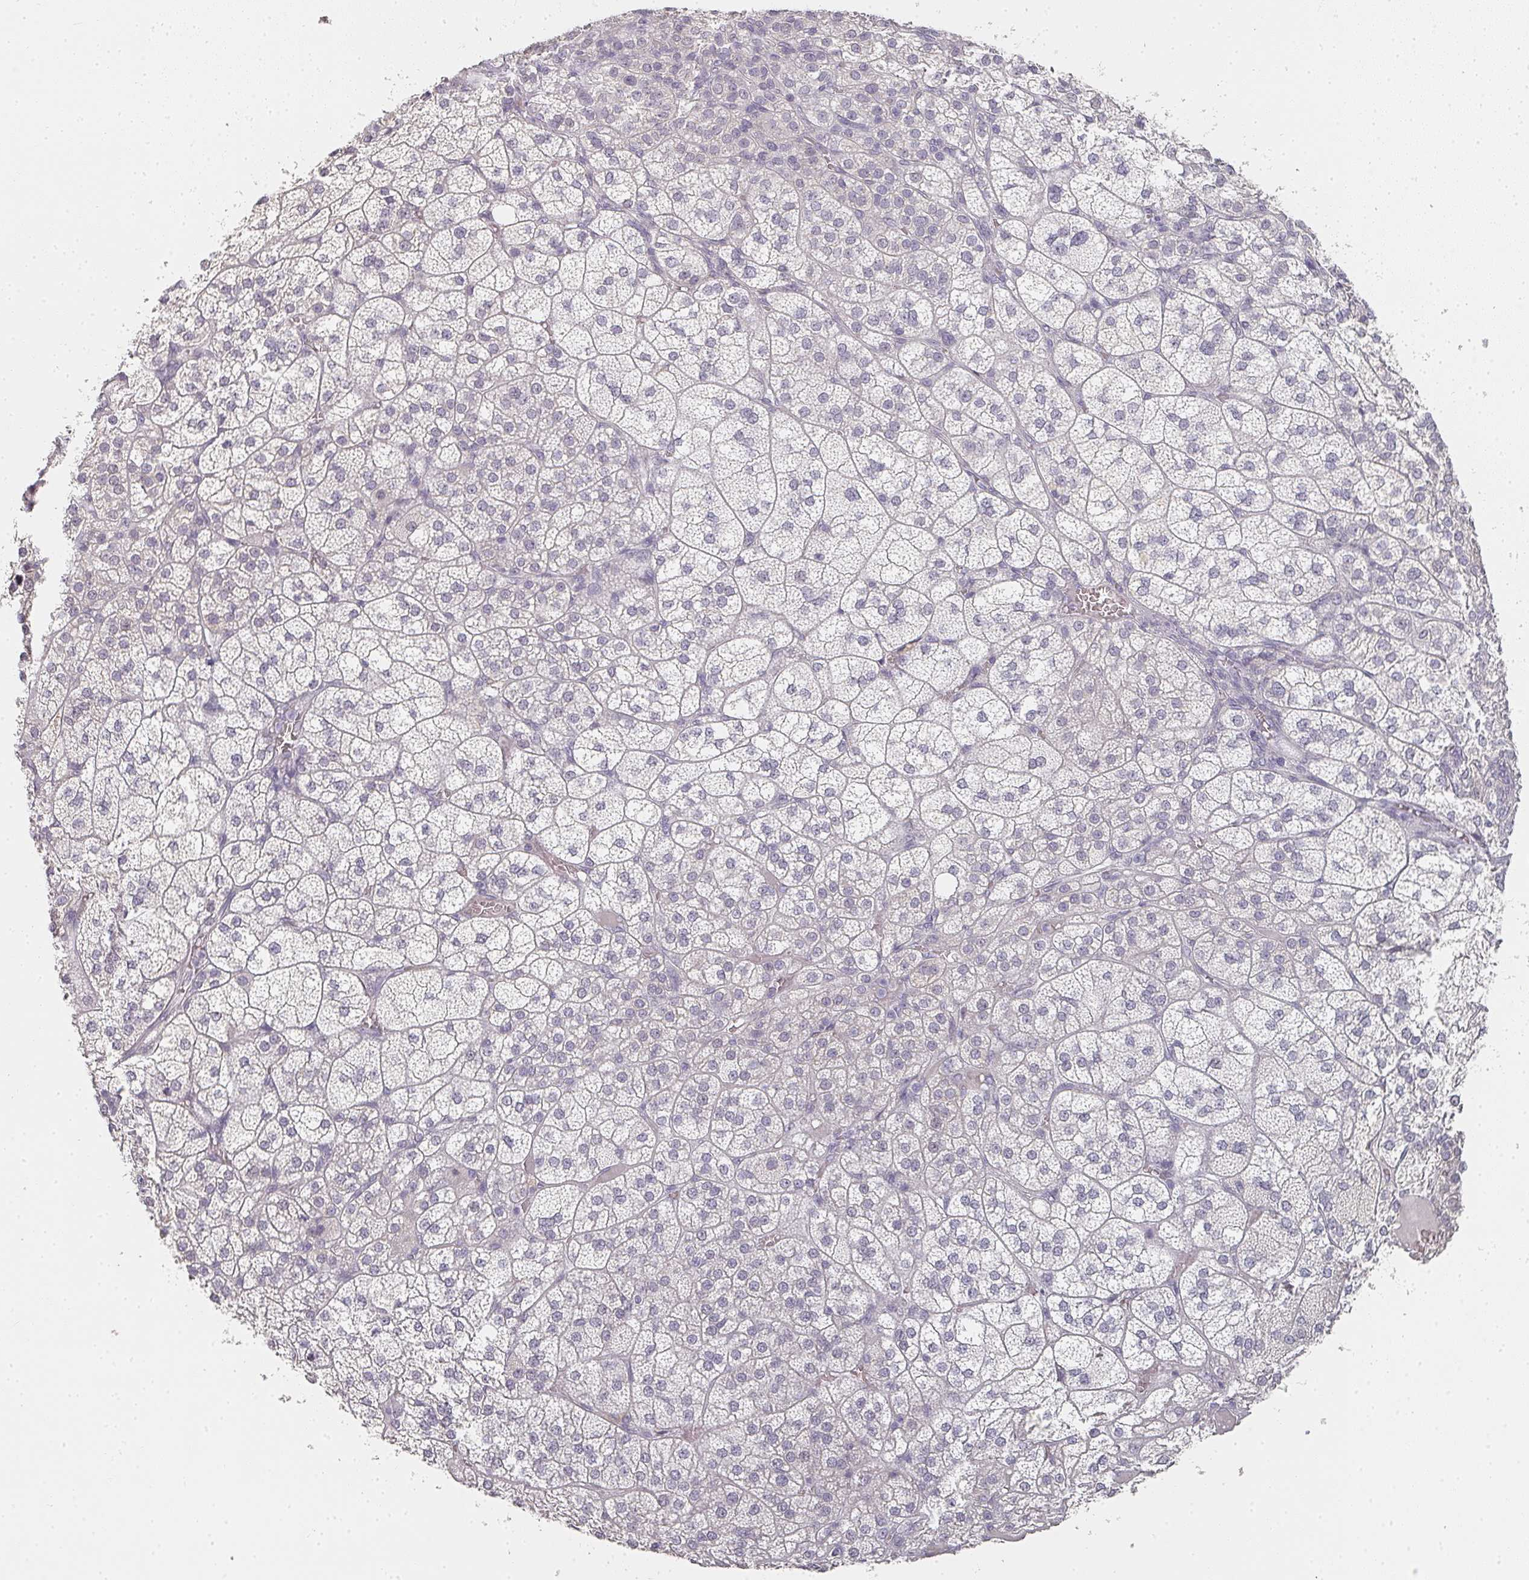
{"staining": {"intensity": "weak", "quantity": "<25%", "location": "cytoplasmic/membranous"}, "tissue": "adrenal gland", "cell_type": "Glandular cells", "image_type": "normal", "snomed": [{"axis": "morphology", "description": "Normal tissue, NOS"}, {"axis": "topography", "description": "Adrenal gland"}], "caption": "This is a image of immunohistochemistry staining of benign adrenal gland, which shows no staining in glandular cells. (Brightfield microscopy of DAB (3,3'-diaminobenzidine) immunohistochemistry (IHC) at high magnification).", "gene": "SHISA2", "patient": {"sex": "female", "age": 60}}